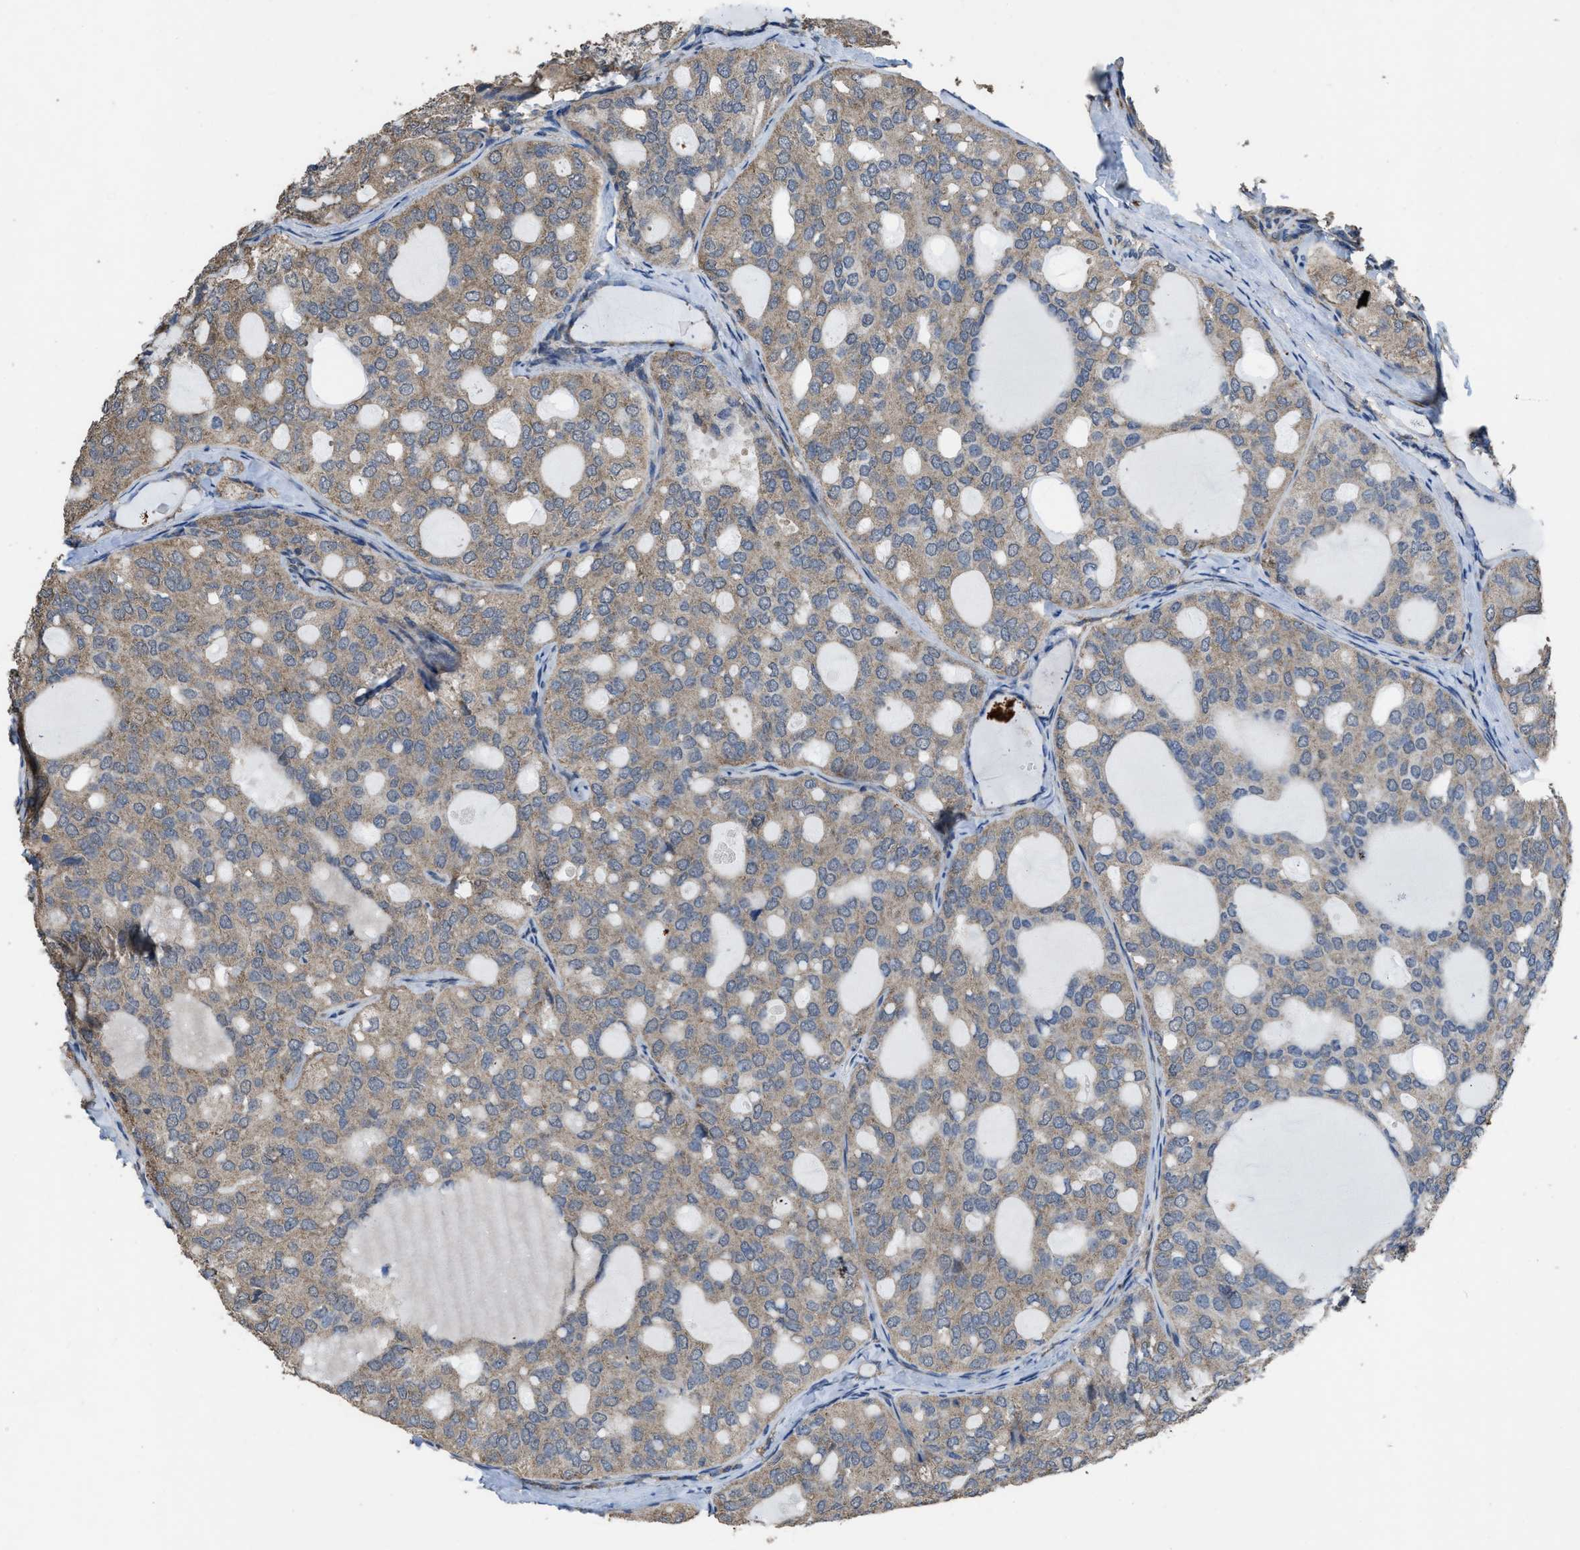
{"staining": {"intensity": "weak", "quantity": ">75%", "location": "cytoplasmic/membranous"}, "tissue": "thyroid cancer", "cell_type": "Tumor cells", "image_type": "cancer", "snomed": [{"axis": "morphology", "description": "Follicular adenoma carcinoma, NOS"}, {"axis": "topography", "description": "Thyroid gland"}], "caption": "Thyroid cancer was stained to show a protein in brown. There is low levels of weak cytoplasmic/membranous positivity in about >75% of tumor cells. (IHC, brightfield microscopy, high magnification).", "gene": "ARL6", "patient": {"sex": "male", "age": 75}}